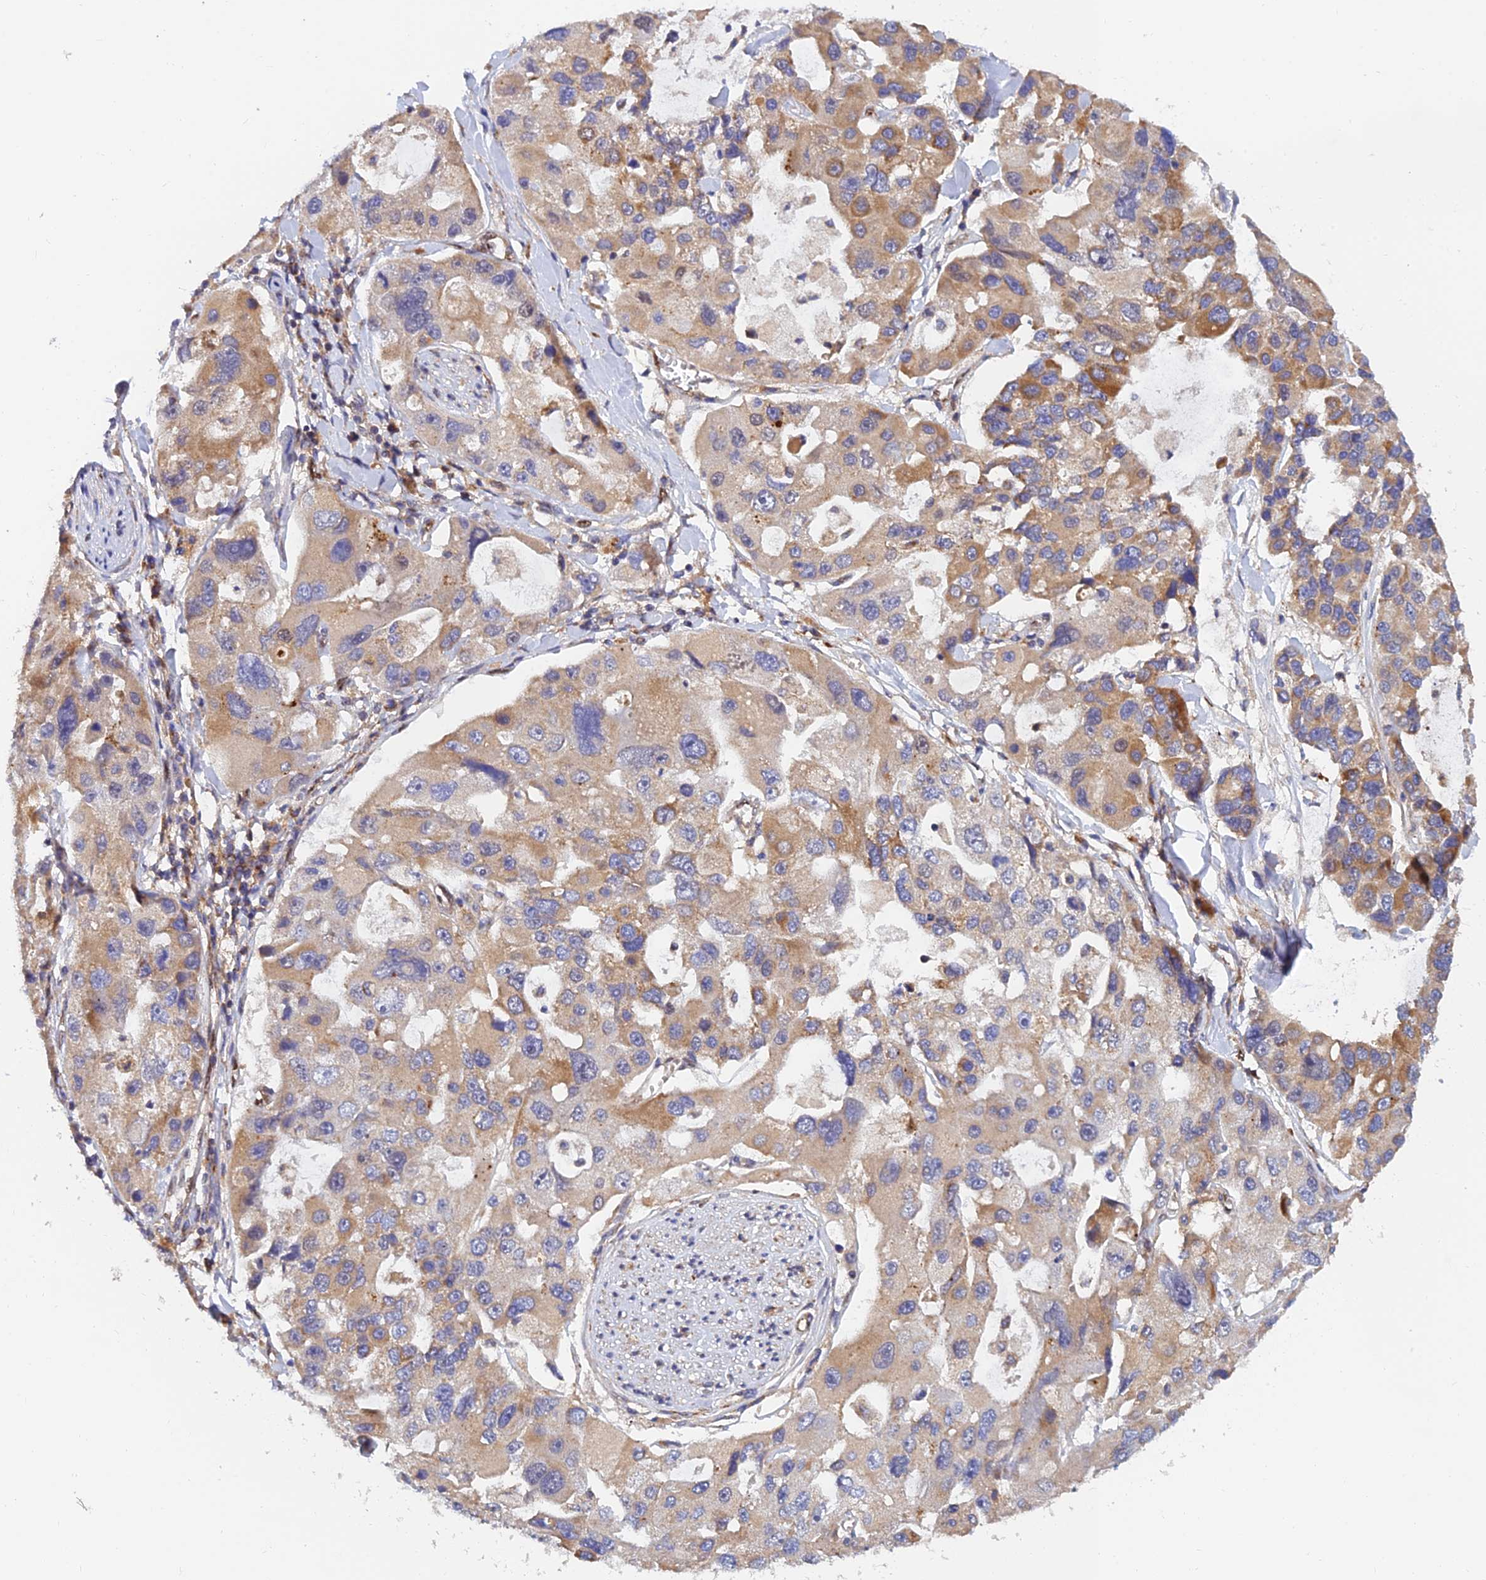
{"staining": {"intensity": "moderate", "quantity": ">75%", "location": "cytoplasmic/membranous"}, "tissue": "lung cancer", "cell_type": "Tumor cells", "image_type": "cancer", "snomed": [{"axis": "morphology", "description": "Adenocarcinoma, NOS"}, {"axis": "topography", "description": "Lung"}], "caption": "An immunohistochemistry (IHC) photomicrograph of tumor tissue is shown. Protein staining in brown labels moderate cytoplasmic/membranous positivity in lung adenocarcinoma within tumor cells.", "gene": "PODNL1", "patient": {"sex": "female", "age": 54}}